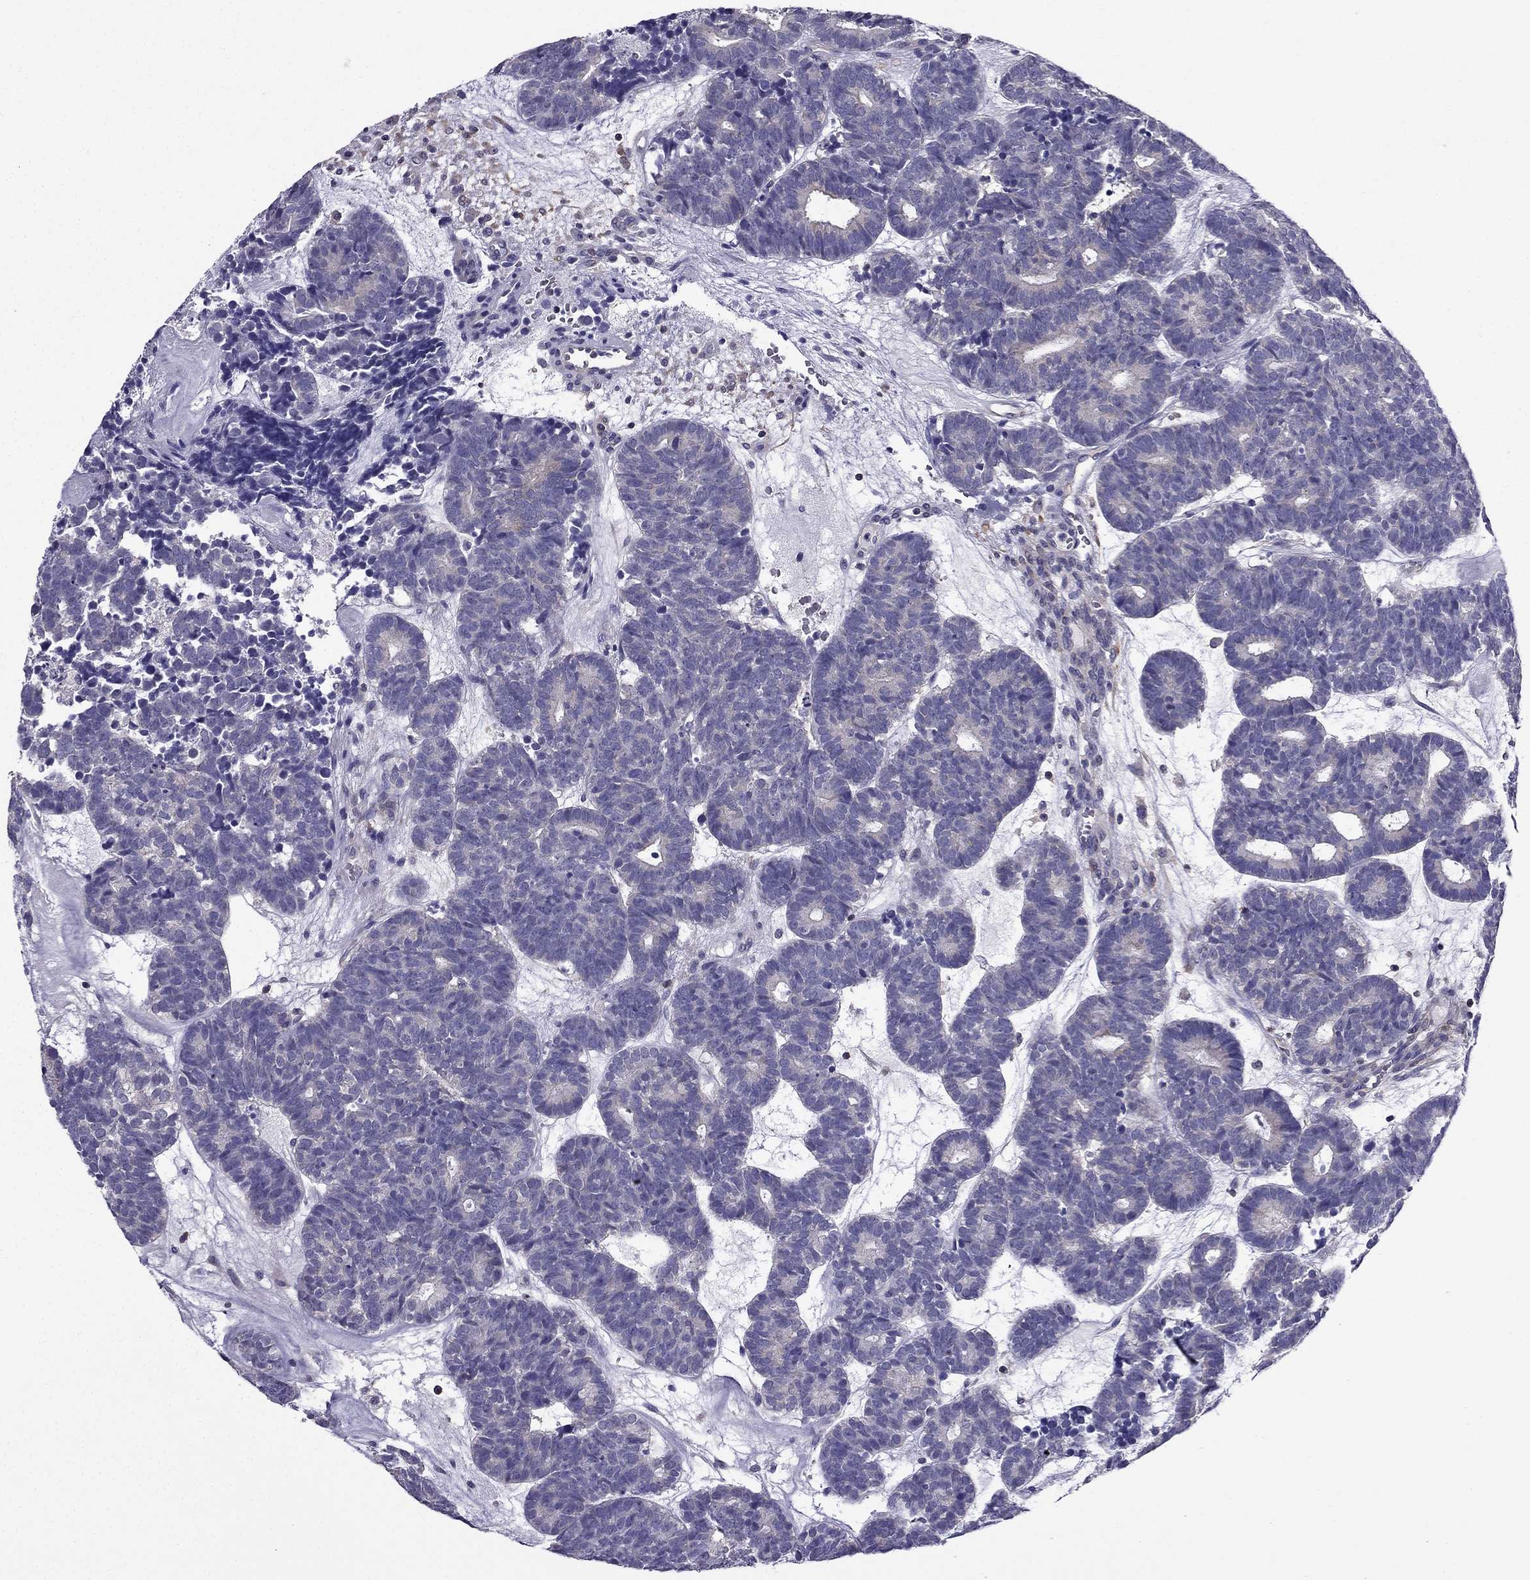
{"staining": {"intensity": "negative", "quantity": "none", "location": "none"}, "tissue": "head and neck cancer", "cell_type": "Tumor cells", "image_type": "cancer", "snomed": [{"axis": "morphology", "description": "Adenocarcinoma, NOS"}, {"axis": "topography", "description": "Head-Neck"}], "caption": "Adenocarcinoma (head and neck) was stained to show a protein in brown. There is no significant expression in tumor cells.", "gene": "AAK1", "patient": {"sex": "female", "age": 81}}